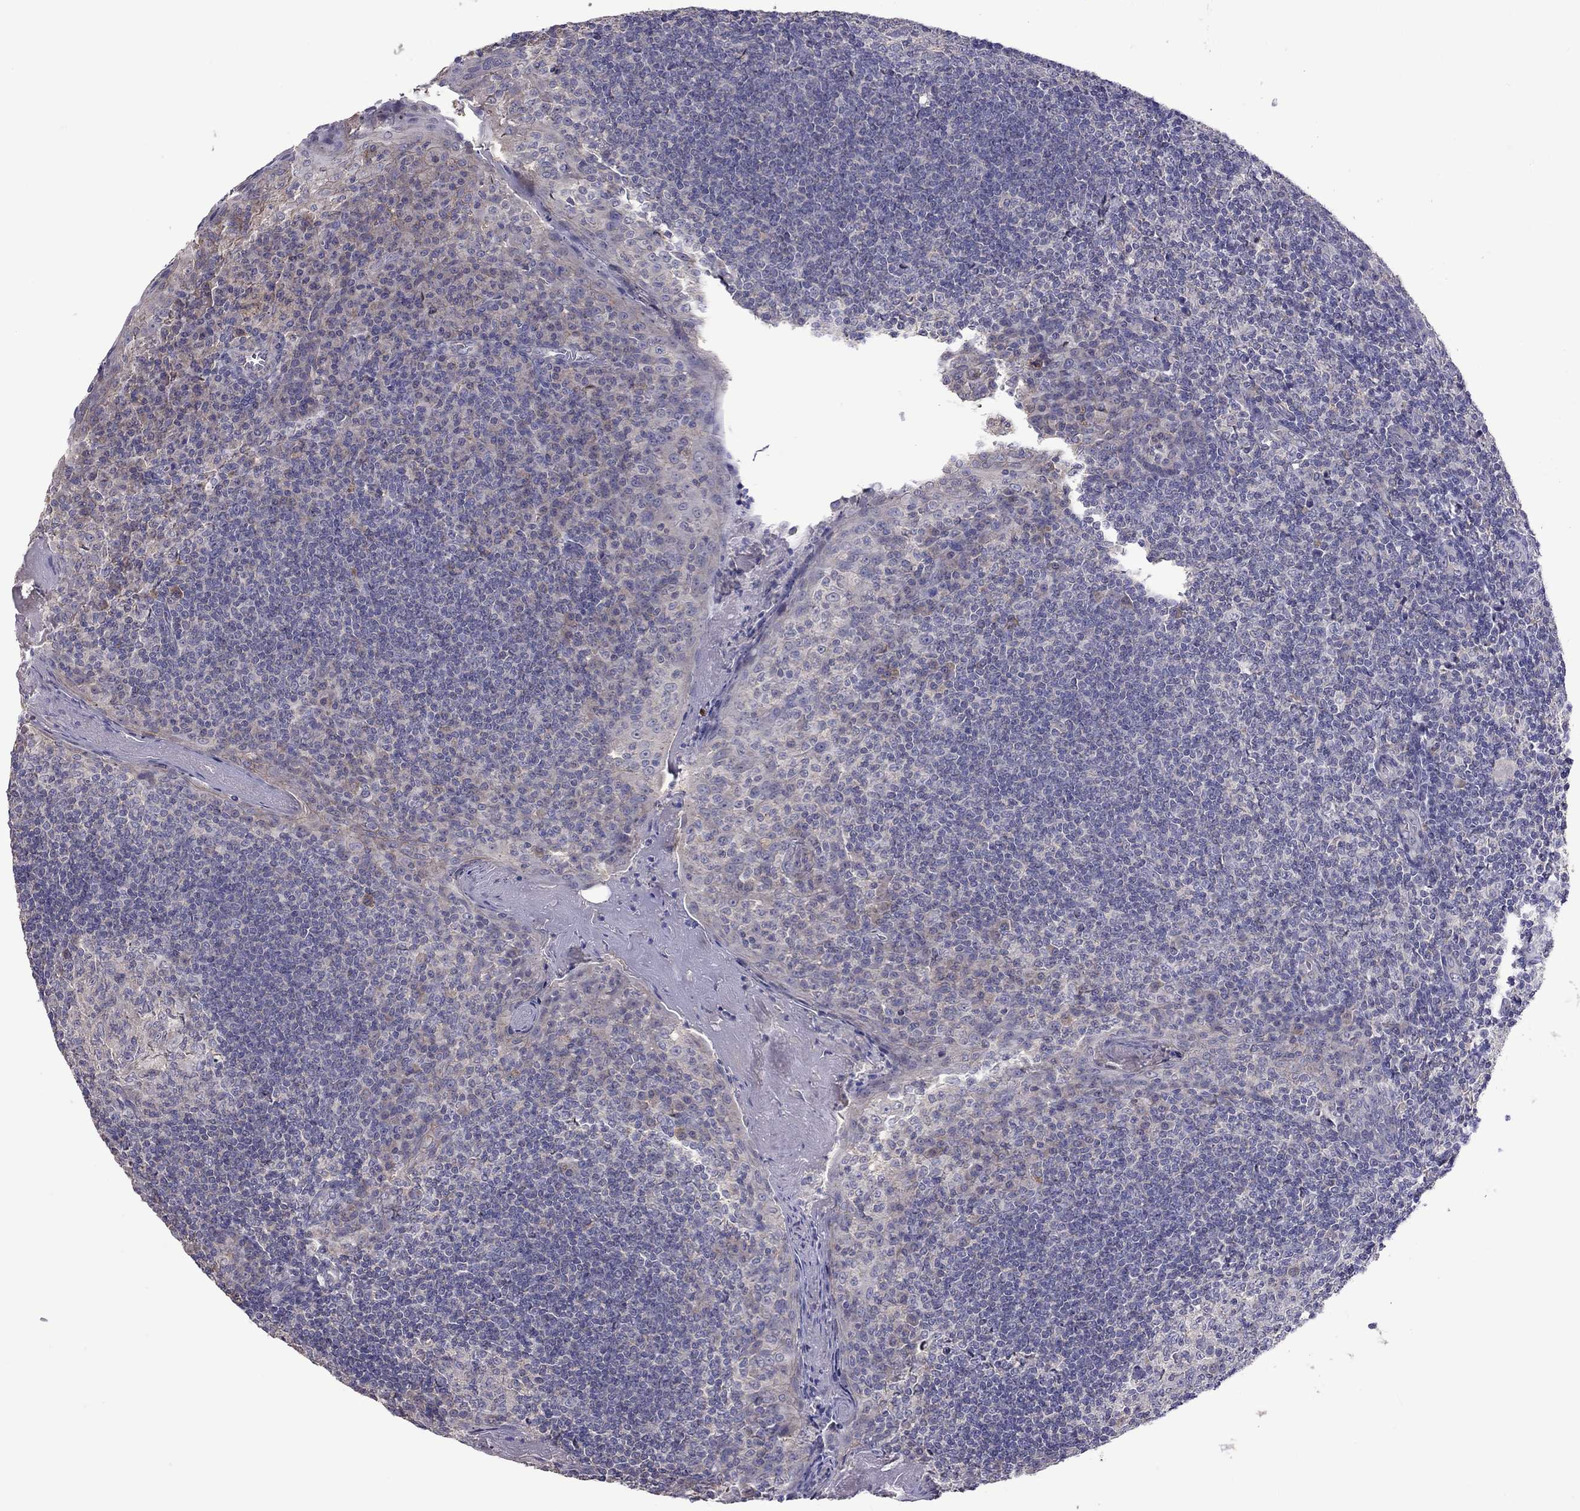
{"staining": {"intensity": "negative", "quantity": "none", "location": "none"}, "tissue": "tonsil", "cell_type": "Germinal center cells", "image_type": "normal", "snomed": [{"axis": "morphology", "description": "Normal tissue, NOS"}, {"axis": "topography", "description": "Tonsil"}], "caption": "An immunohistochemistry (IHC) photomicrograph of benign tonsil is shown. There is no staining in germinal center cells of tonsil.", "gene": "RTP5", "patient": {"sex": "female", "age": 13}}